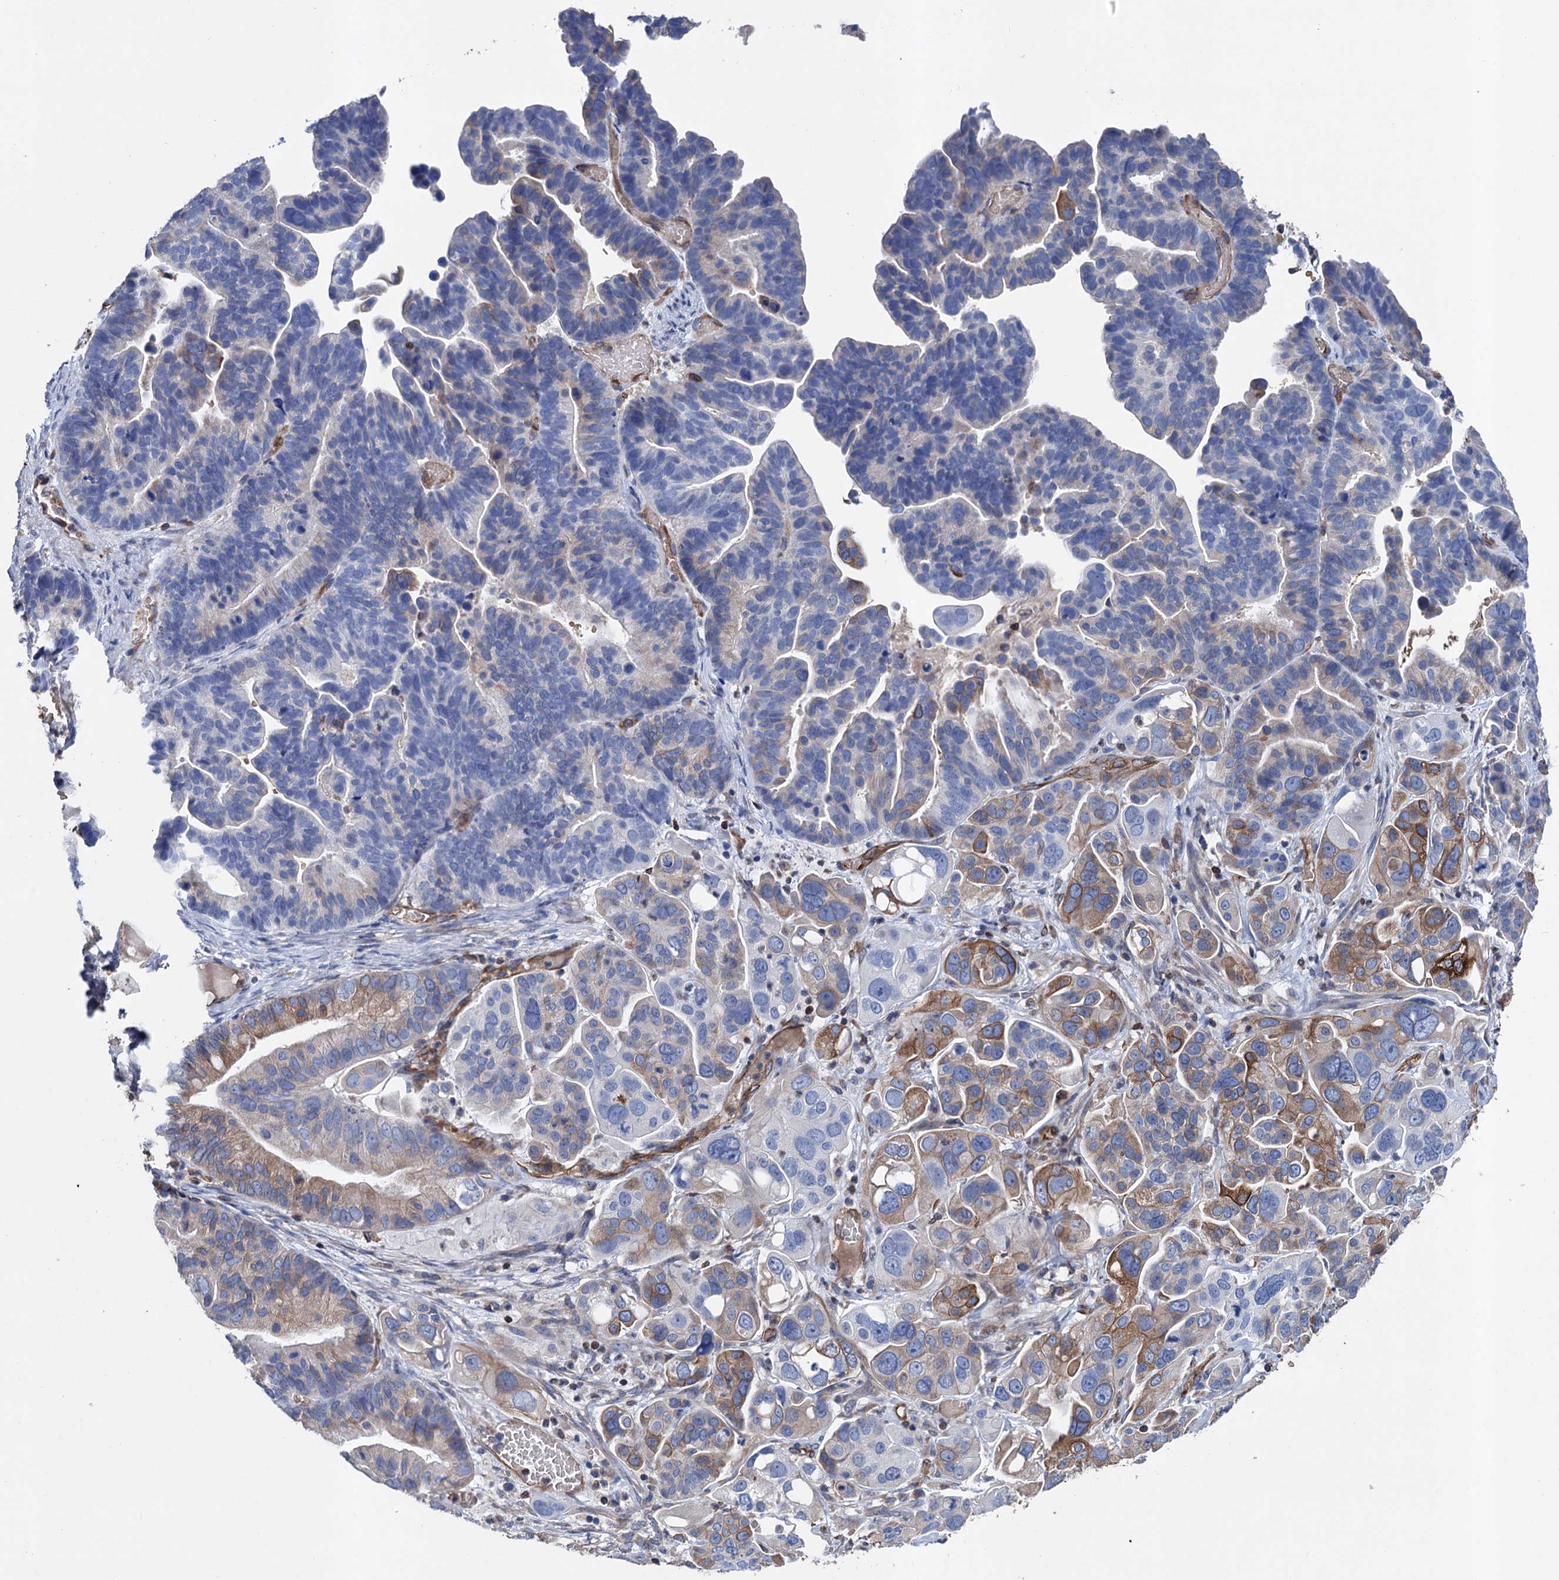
{"staining": {"intensity": "moderate", "quantity": "25%-75%", "location": "cytoplasmic/membranous"}, "tissue": "ovarian cancer", "cell_type": "Tumor cells", "image_type": "cancer", "snomed": [{"axis": "morphology", "description": "Cystadenocarcinoma, serous, NOS"}, {"axis": "topography", "description": "Ovary"}], "caption": "Protein staining of ovarian cancer tissue shows moderate cytoplasmic/membranous expression in about 25%-75% of tumor cells.", "gene": "STING1", "patient": {"sex": "female", "age": 56}}